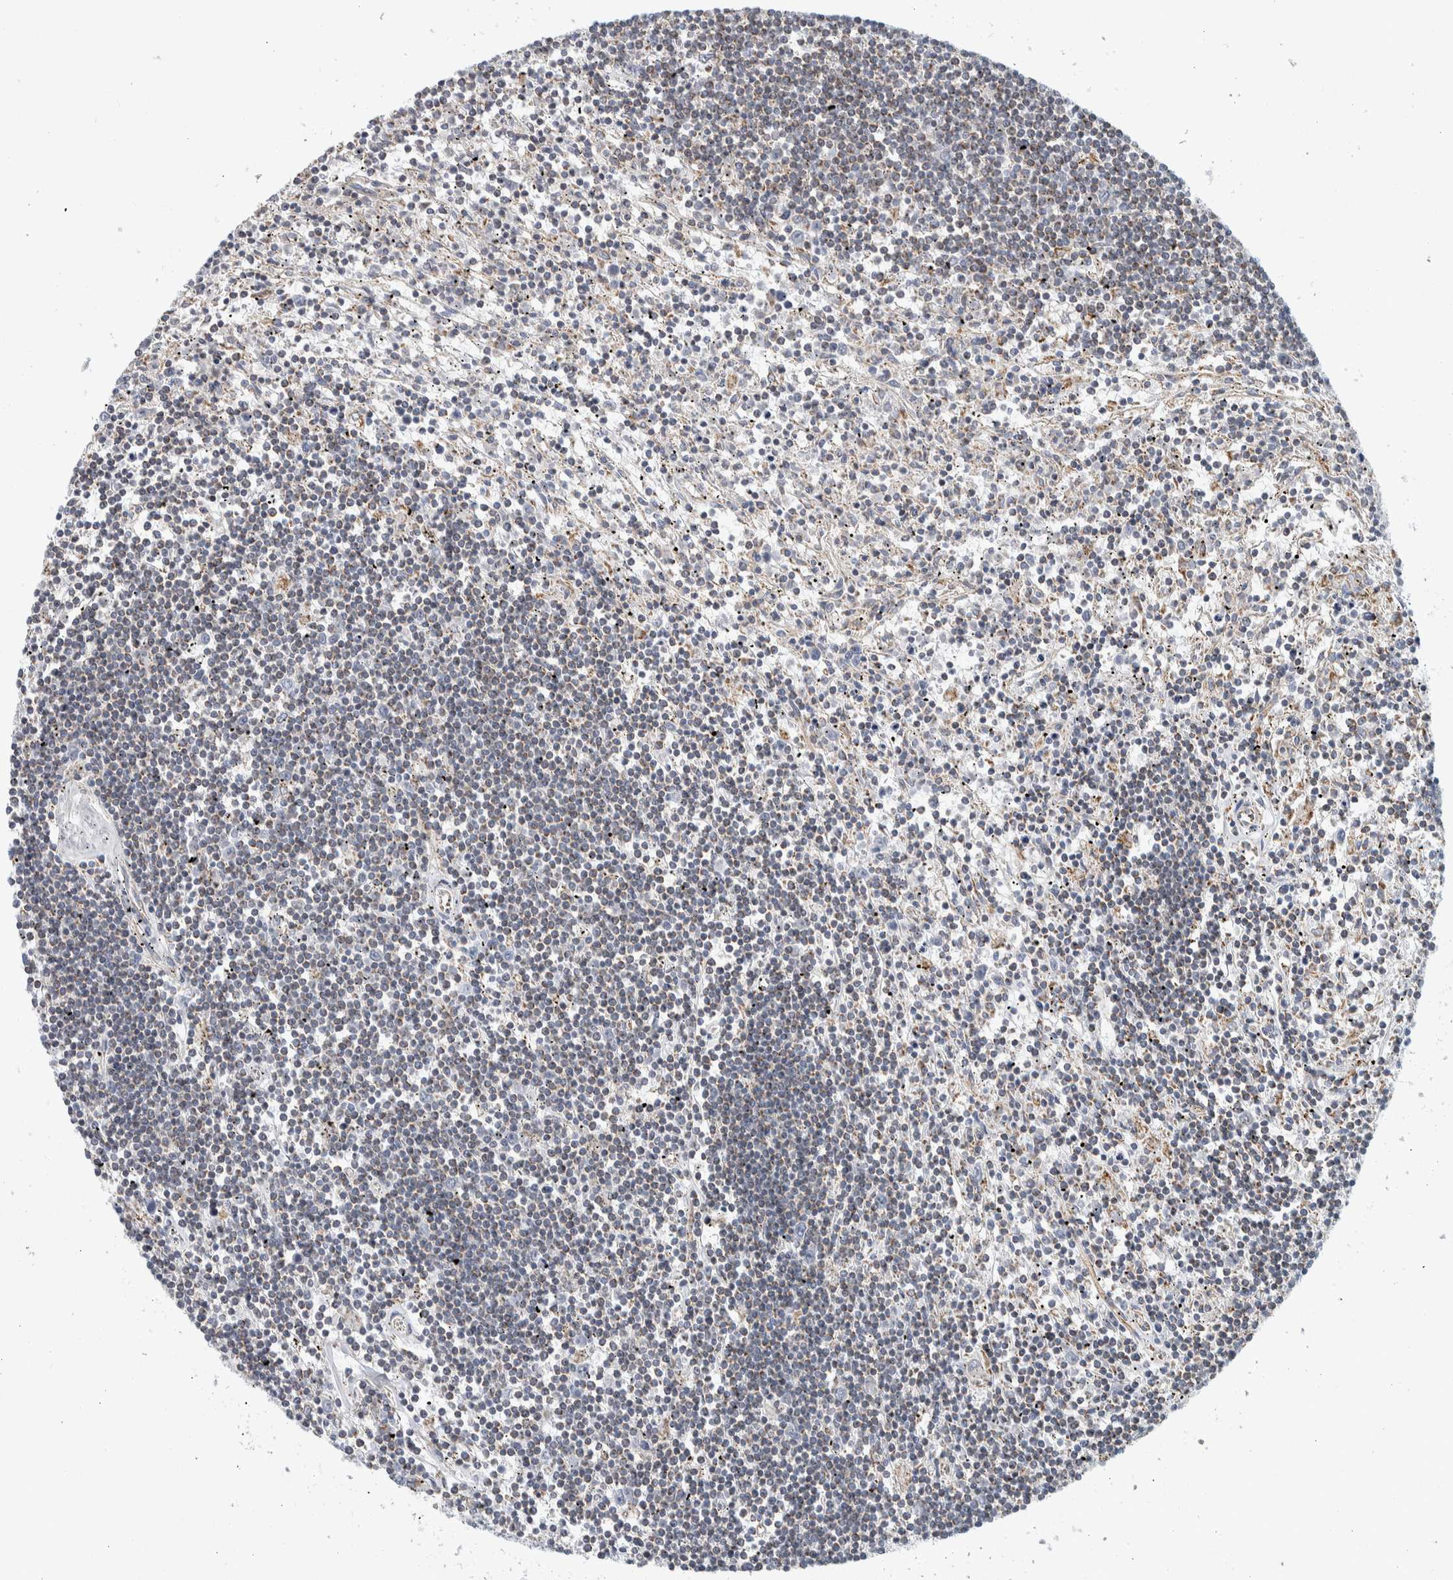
{"staining": {"intensity": "weak", "quantity": "<25%", "location": "cytoplasmic/membranous"}, "tissue": "lymphoma", "cell_type": "Tumor cells", "image_type": "cancer", "snomed": [{"axis": "morphology", "description": "Malignant lymphoma, non-Hodgkin's type, Low grade"}, {"axis": "topography", "description": "Spleen"}], "caption": "The IHC histopathology image has no significant expression in tumor cells of lymphoma tissue.", "gene": "AFP", "patient": {"sex": "male", "age": 76}}